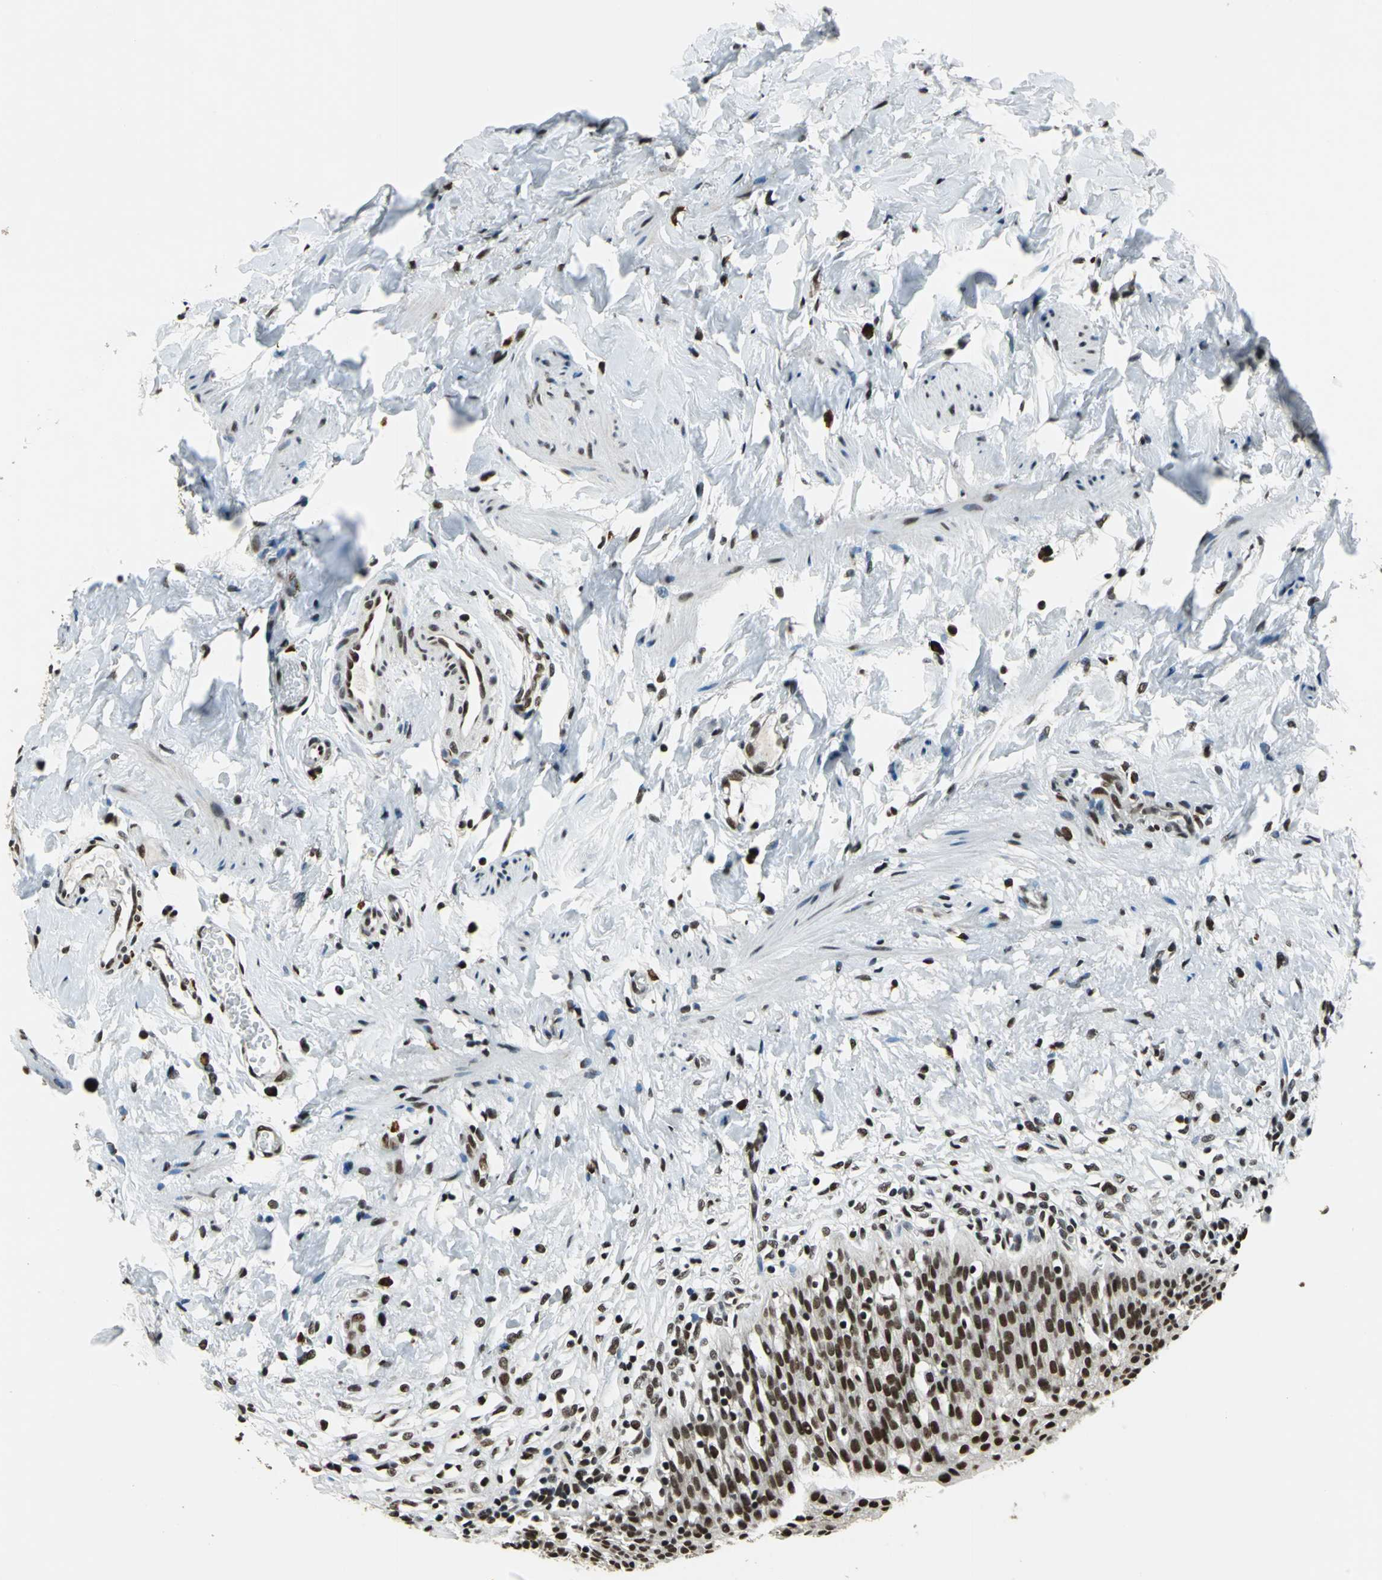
{"staining": {"intensity": "strong", "quantity": ">75%", "location": "nuclear"}, "tissue": "urinary bladder", "cell_type": "Urothelial cells", "image_type": "normal", "snomed": [{"axis": "morphology", "description": "Normal tissue, NOS"}, {"axis": "topography", "description": "Urinary bladder"}], "caption": "Urothelial cells show high levels of strong nuclear expression in approximately >75% of cells in unremarkable urinary bladder.", "gene": "BCLAF1", "patient": {"sex": "female", "age": 80}}